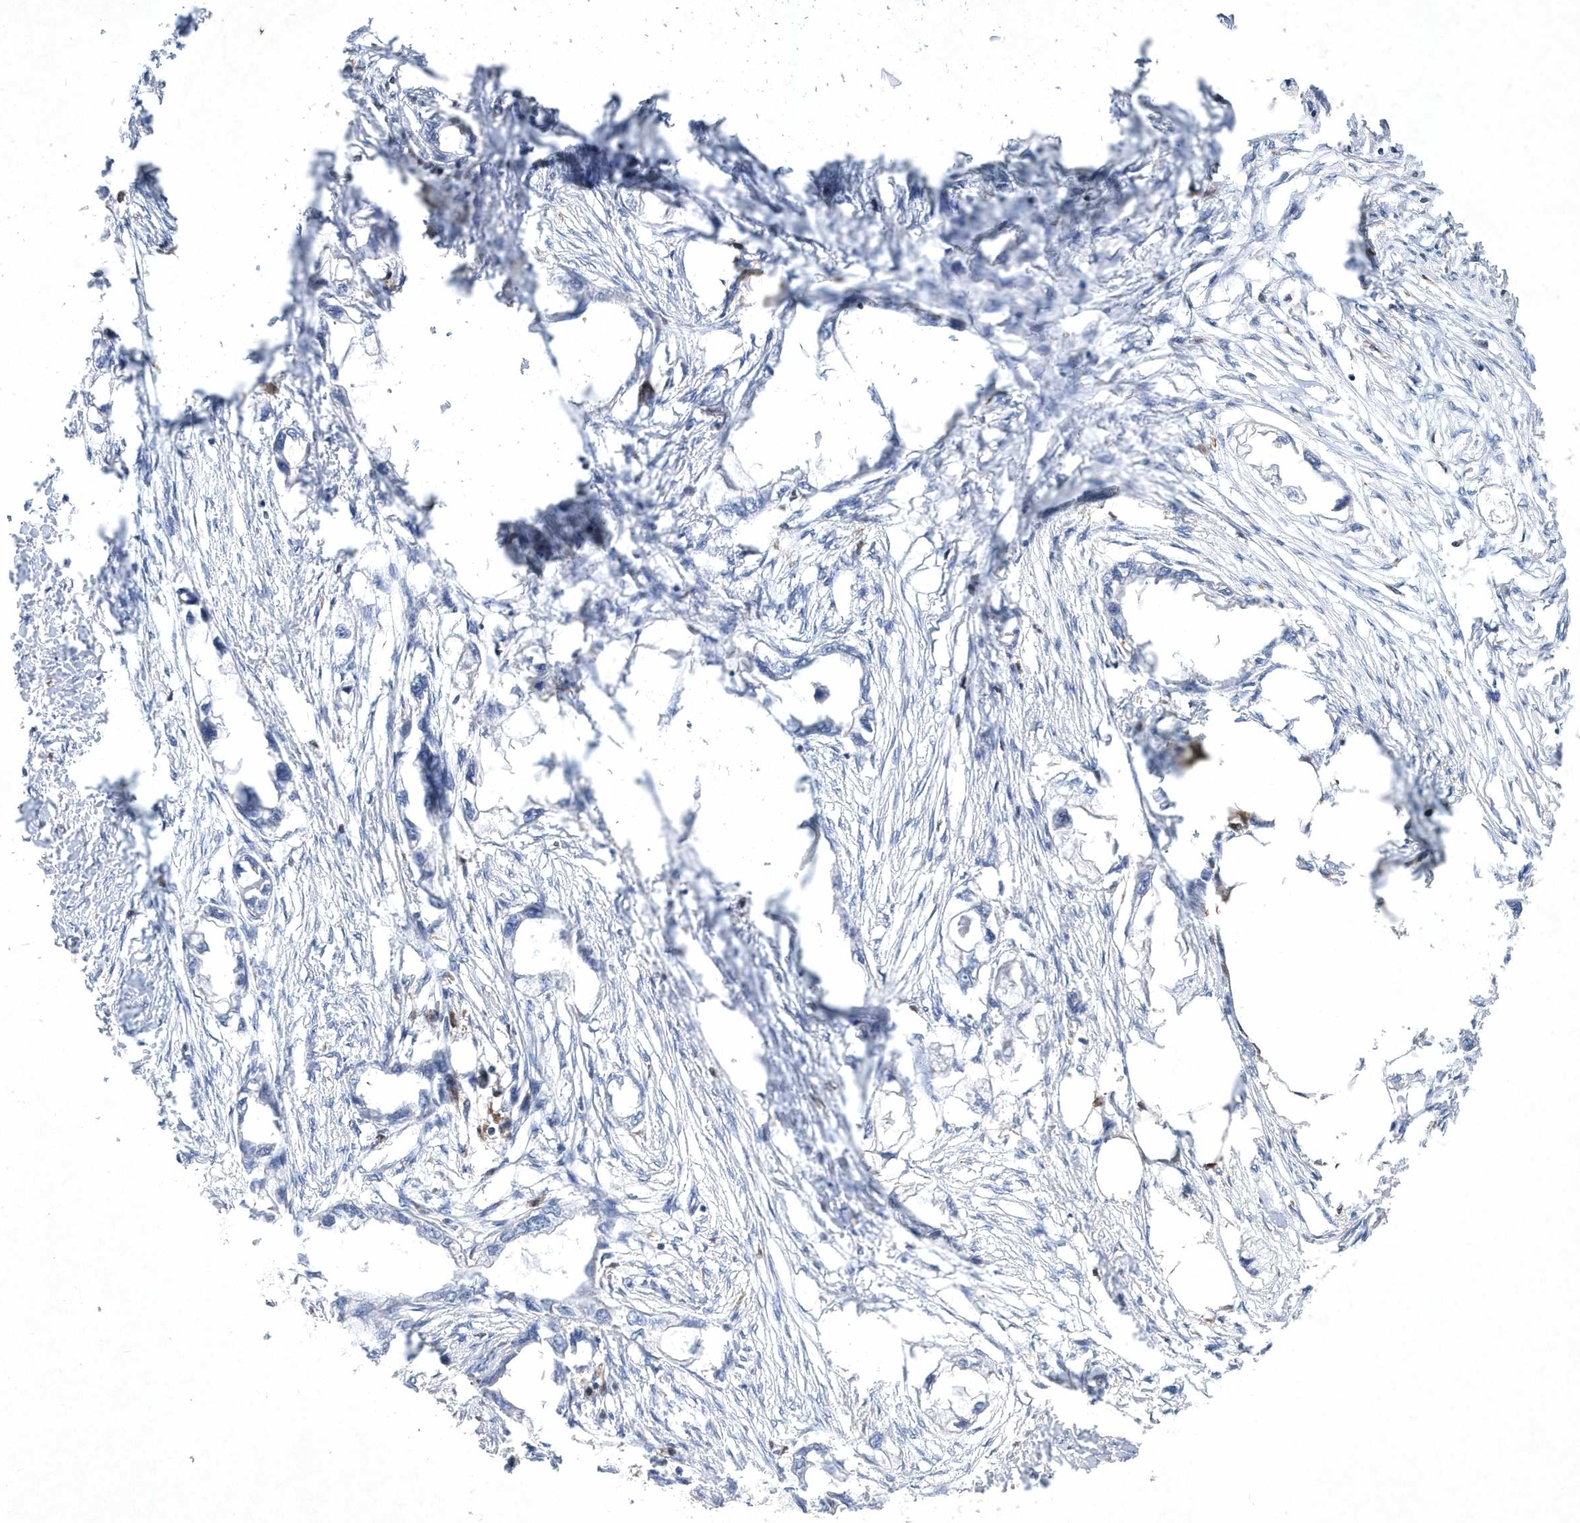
{"staining": {"intensity": "negative", "quantity": "none", "location": "none"}, "tissue": "endometrial cancer", "cell_type": "Tumor cells", "image_type": "cancer", "snomed": [{"axis": "morphology", "description": "Adenocarcinoma, NOS"}, {"axis": "morphology", "description": "Adenocarcinoma, metastatic, NOS"}, {"axis": "topography", "description": "Adipose tissue"}, {"axis": "topography", "description": "Endometrium"}], "caption": "The photomicrograph shows no staining of tumor cells in endometrial cancer. The staining is performed using DAB (3,3'-diaminobenzidine) brown chromogen with nuclei counter-stained in using hematoxylin.", "gene": "BHLHA15", "patient": {"sex": "female", "age": 67}}